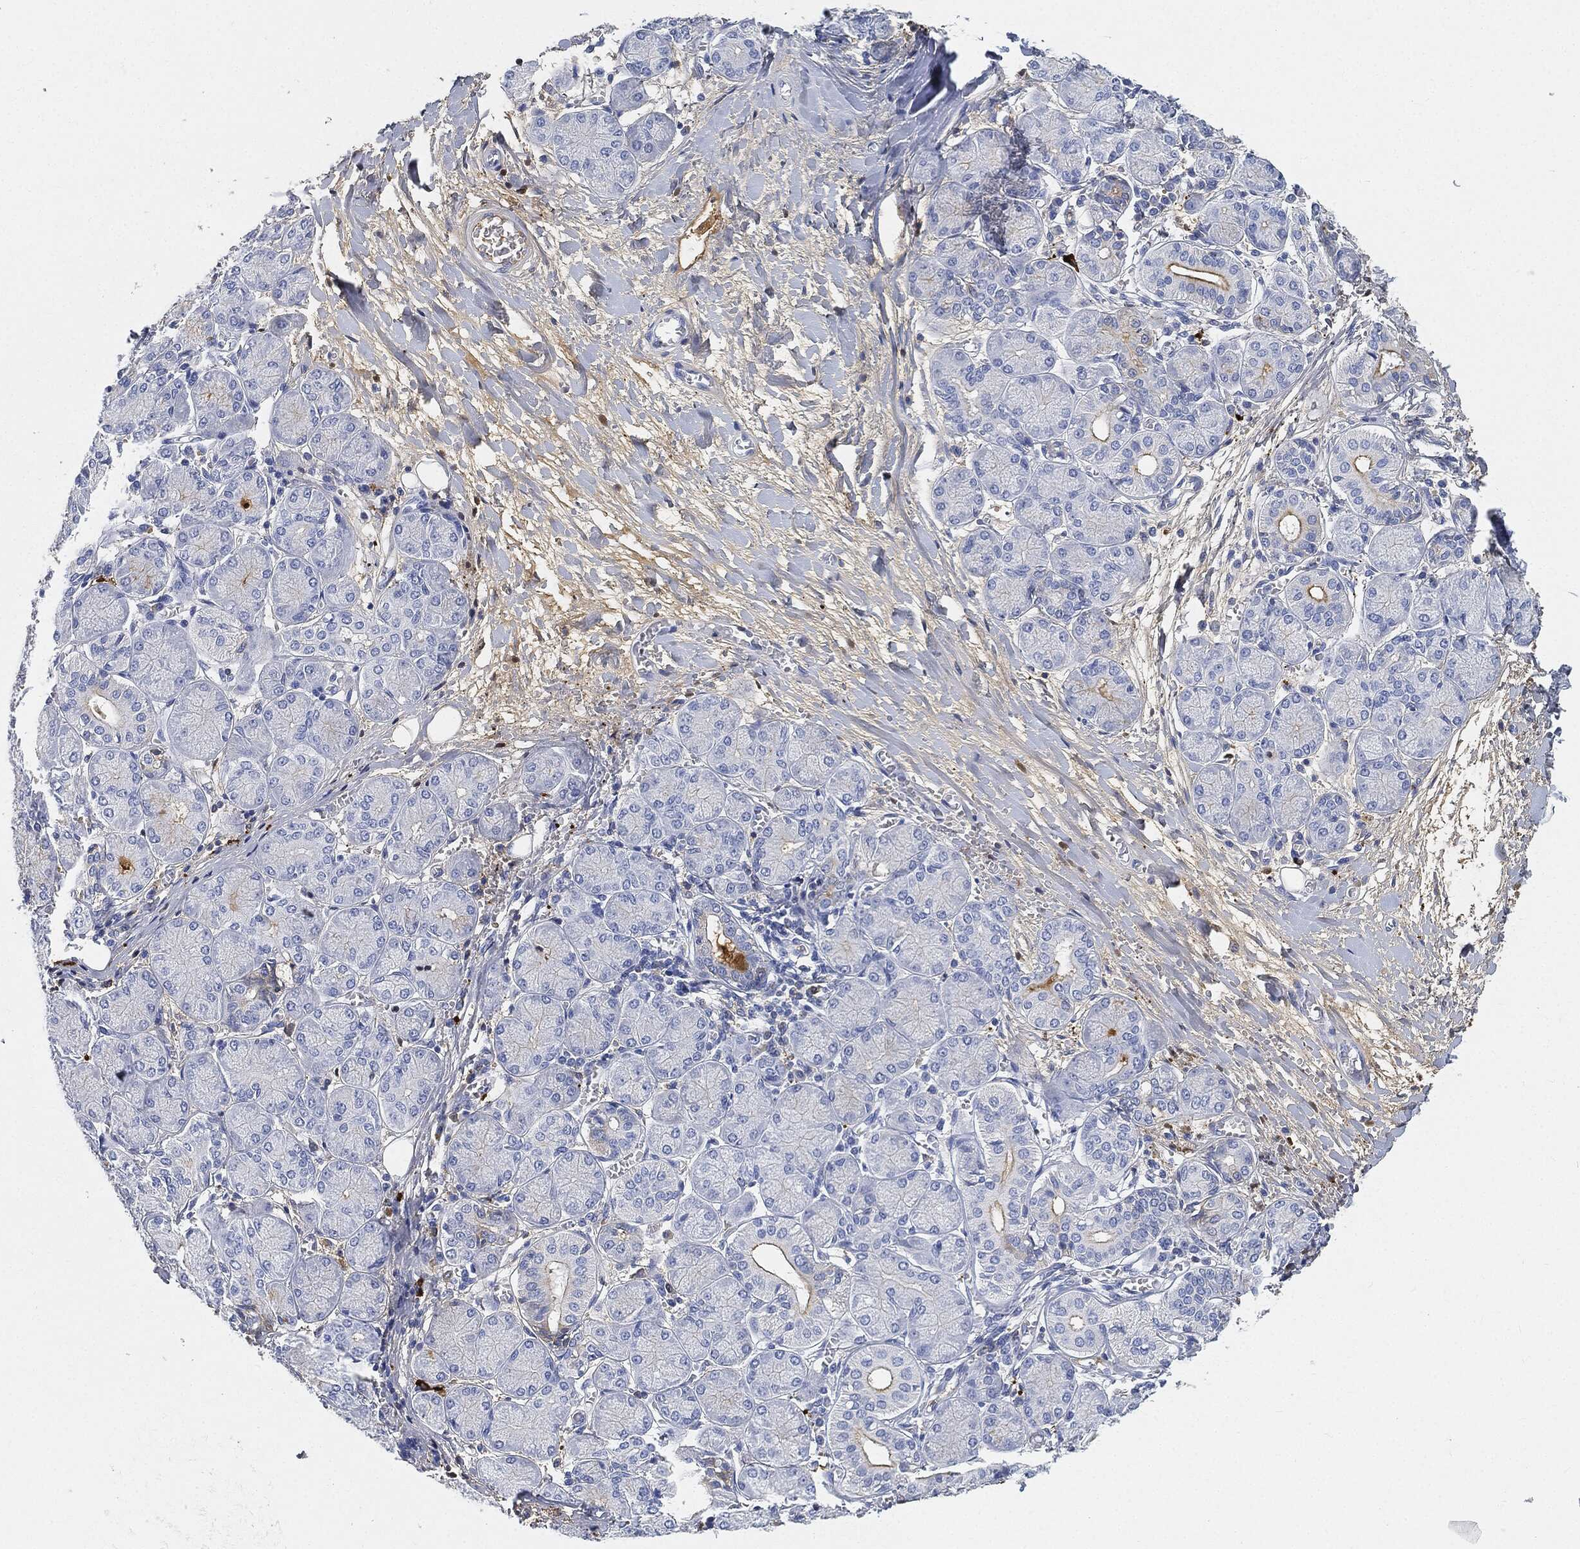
{"staining": {"intensity": "negative", "quantity": "none", "location": "none"}, "tissue": "salivary gland", "cell_type": "Glandular cells", "image_type": "normal", "snomed": [{"axis": "morphology", "description": "Normal tissue, NOS"}, {"axis": "topography", "description": "Salivary gland"}, {"axis": "topography", "description": "Peripheral nerve tissue"}], "caption": "IHC image of benign salivary gland: salivary gland stained with DAB displays no significant protein staining in glandular cells.", "gene": "IGLV6", "patient": {"sex": "female", "age": 24}}